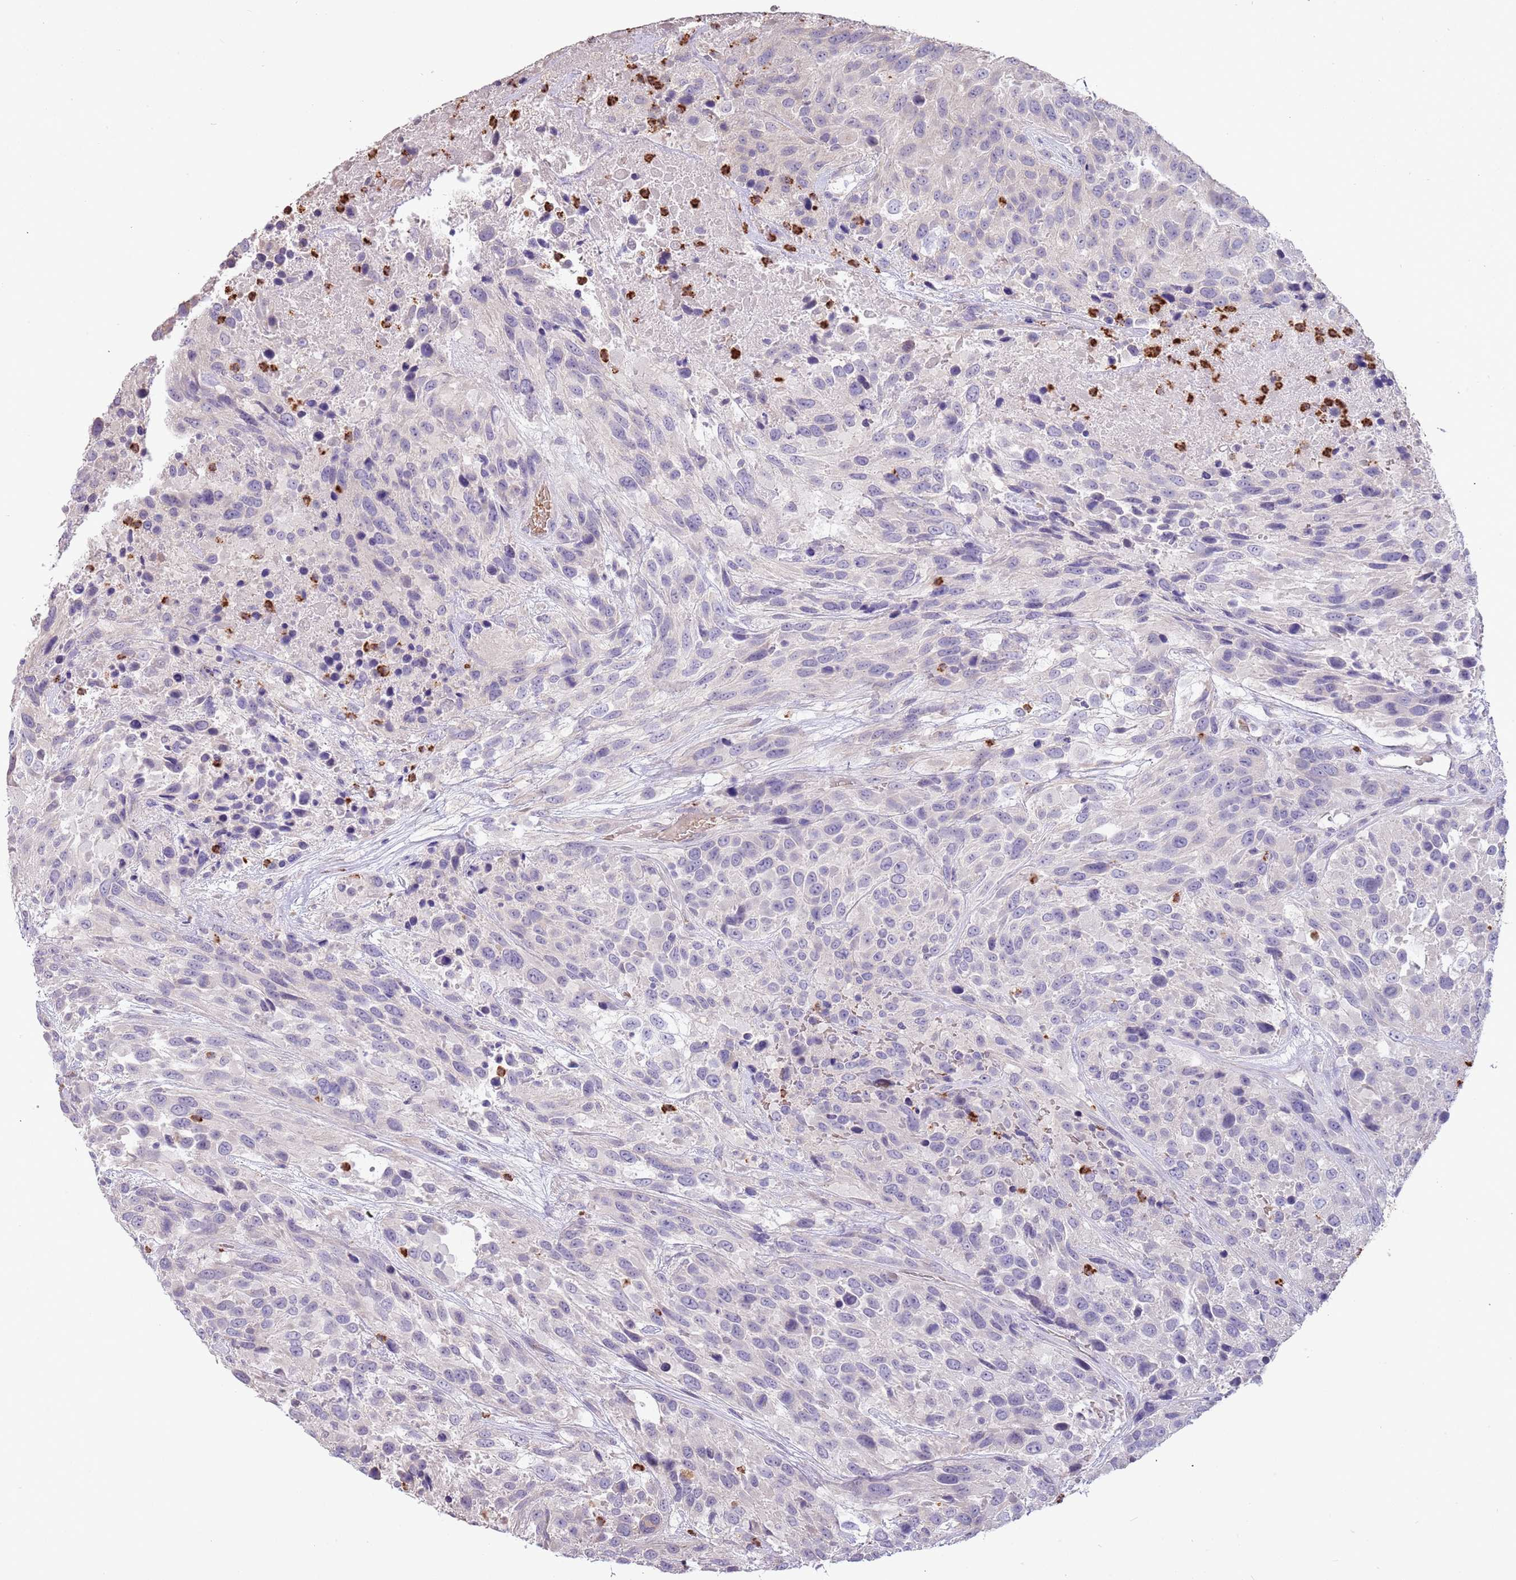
{"staining": {"intensity": "negative", "quantity": "none", "location": "none"}, "tissue": "urothelial cancer", "cell_type": "Tumor cells", "image_type": "cancer", "snomed": [{"axis": "morphology", "description": "Urothelial carcinoma, High grade"}, {"axis": "topography", "description": "Urinary bladder"}], "caption": "DAB immunohistochemical staining of urothelial carcinoma (high-grade) reveals no significant positivity in tumor cells.", "gene": "P2RY13", "patient": {"sex": "female", "age": 70}}